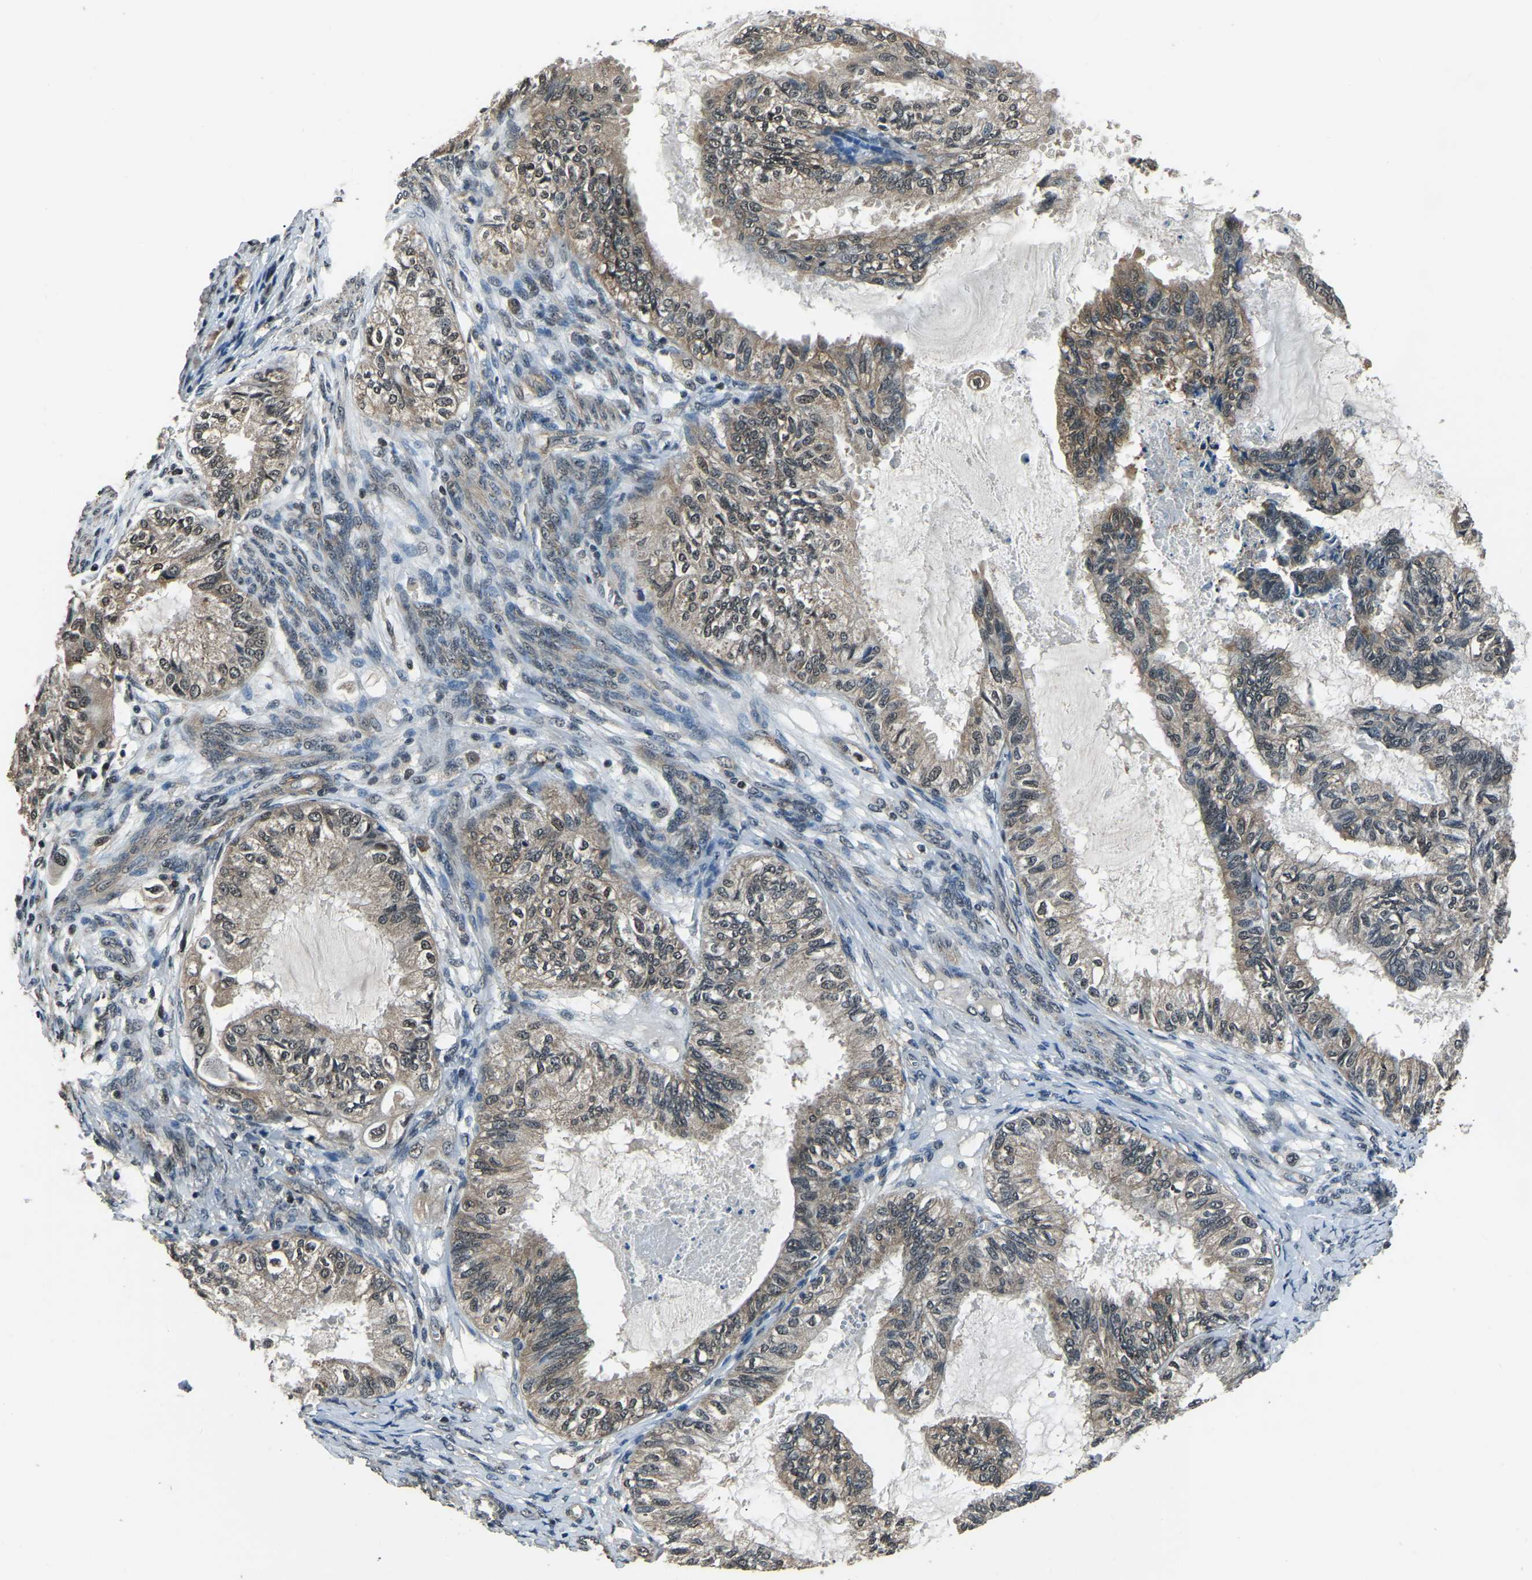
{"staining": {"intensity": "weak", "quantity": ">75%", "location": "cytoplasmic/membranous"}, "tissue": "cervical cancer", "cell_type": "Tumor cells", "image_type": "cancer", "snomed": [{"axis": "morphology", "description": "Normal tissue, NOS"}, {"axis": "morphology", "description": "Adenocarcinoma, NOS"}, {"axis": "topography", "description": "Cervix"}, {"axis": "topography", "description": "Endometrium"}], "caption": "Immunohistochemical staining of cervical cancer displays low levels of weak cytoplasmic/membranous expression in approximately >75% of tumor cells. Using DAB (3,3'-diaminobenzidine) (brown) and hematoxylin (blue) stains, captured at high magnification using brightfield microscopy.", "gene": "ANKIB1", "patient": {"sex": "female", "age": 86}}